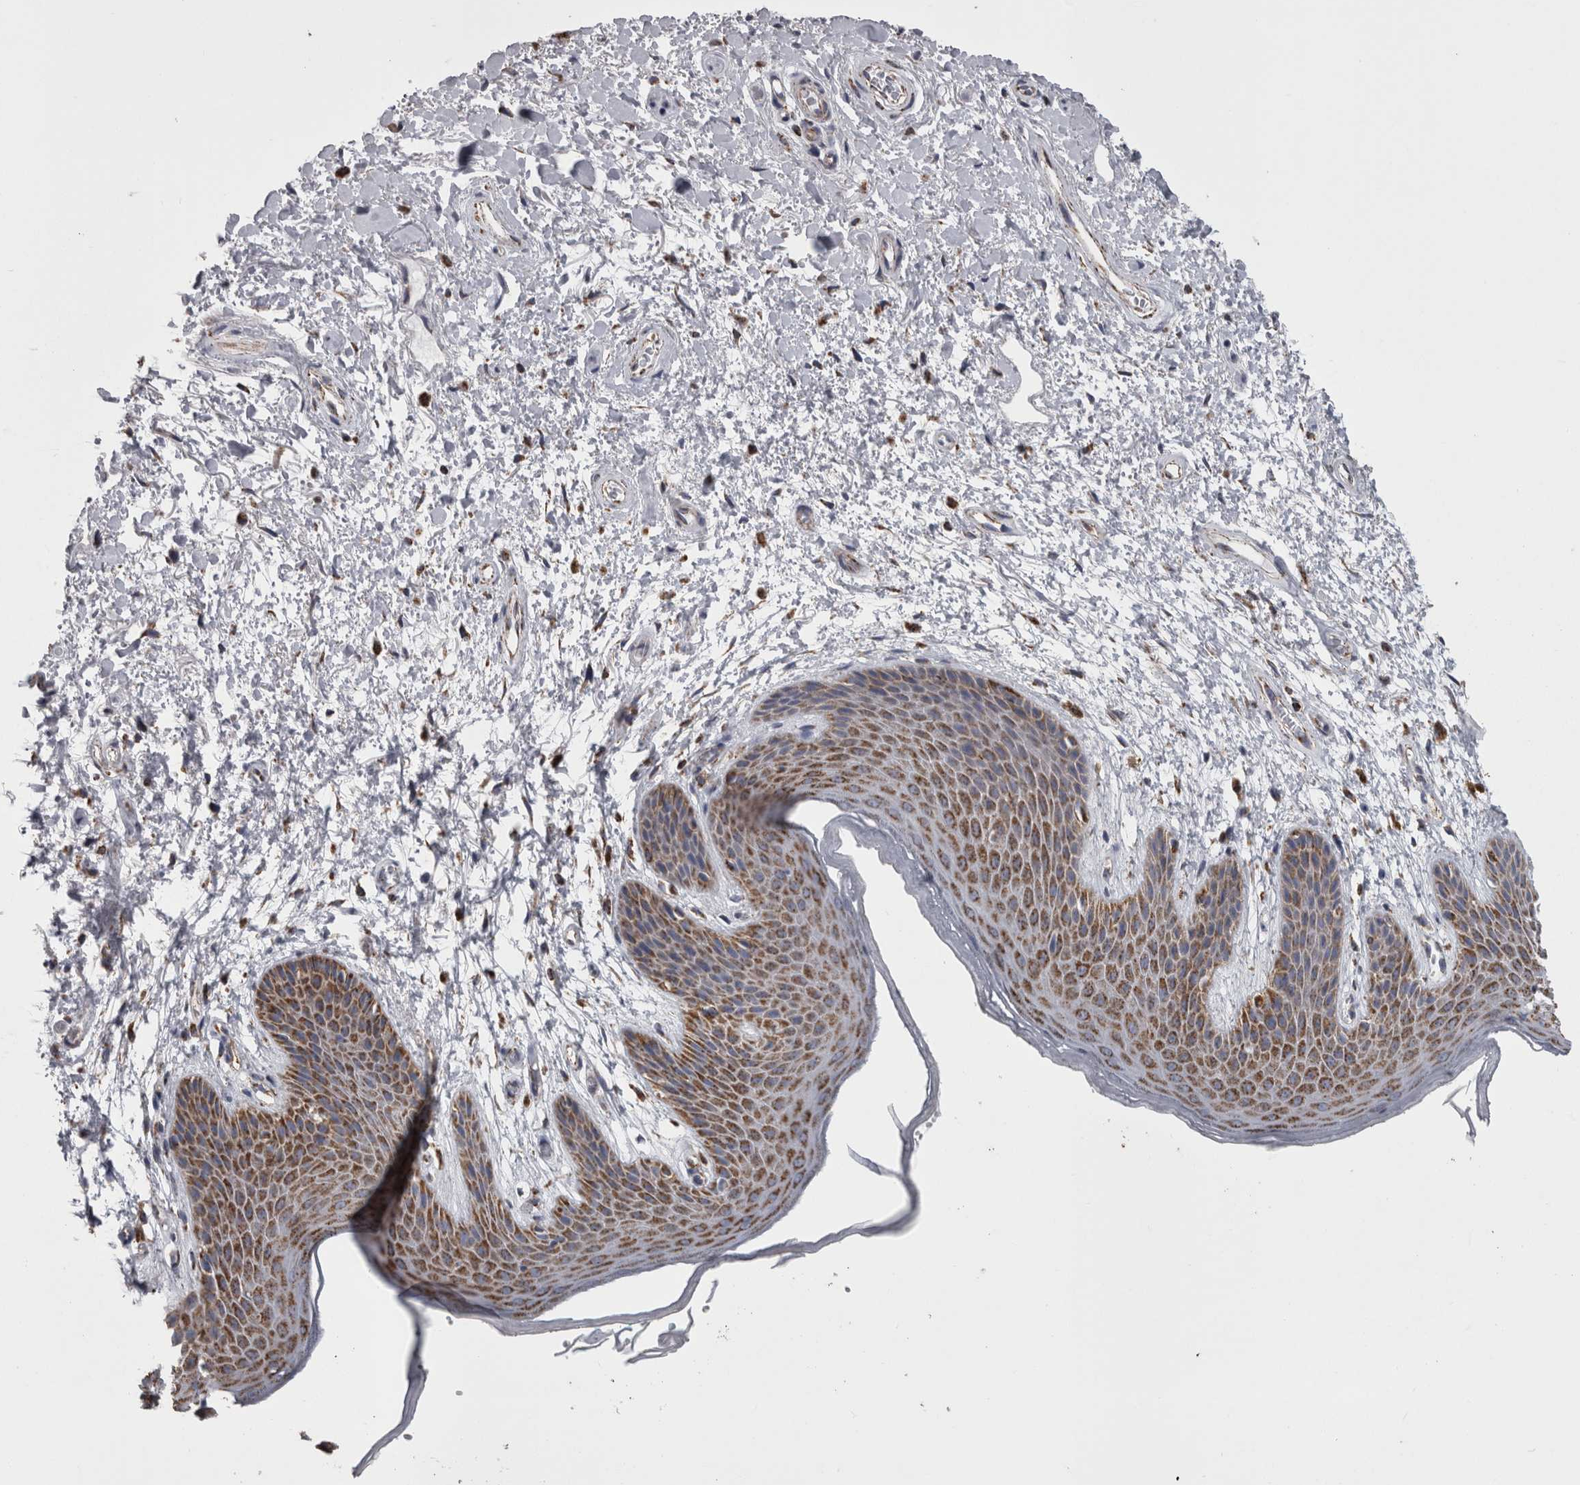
{"staining": {"intensity": "strong", "quantity": ">75%", "location": "cytoplasmic/membranous"}, "tissue": "skin", "cell_type": "Epidermal cells", "image_type": "normal", "snomed": [{"axis": "morphology", "description": "Normal tissue, NOS"}, {"axis": "topography", "description": "Anal"}], "caption": "Skin stained with a brown dye shows strong cytoplasmic/membranous positive staining in about >75% of epidermal cells.", "gene": "MDH2", "patient": {"sex": "male", "age": 74}}